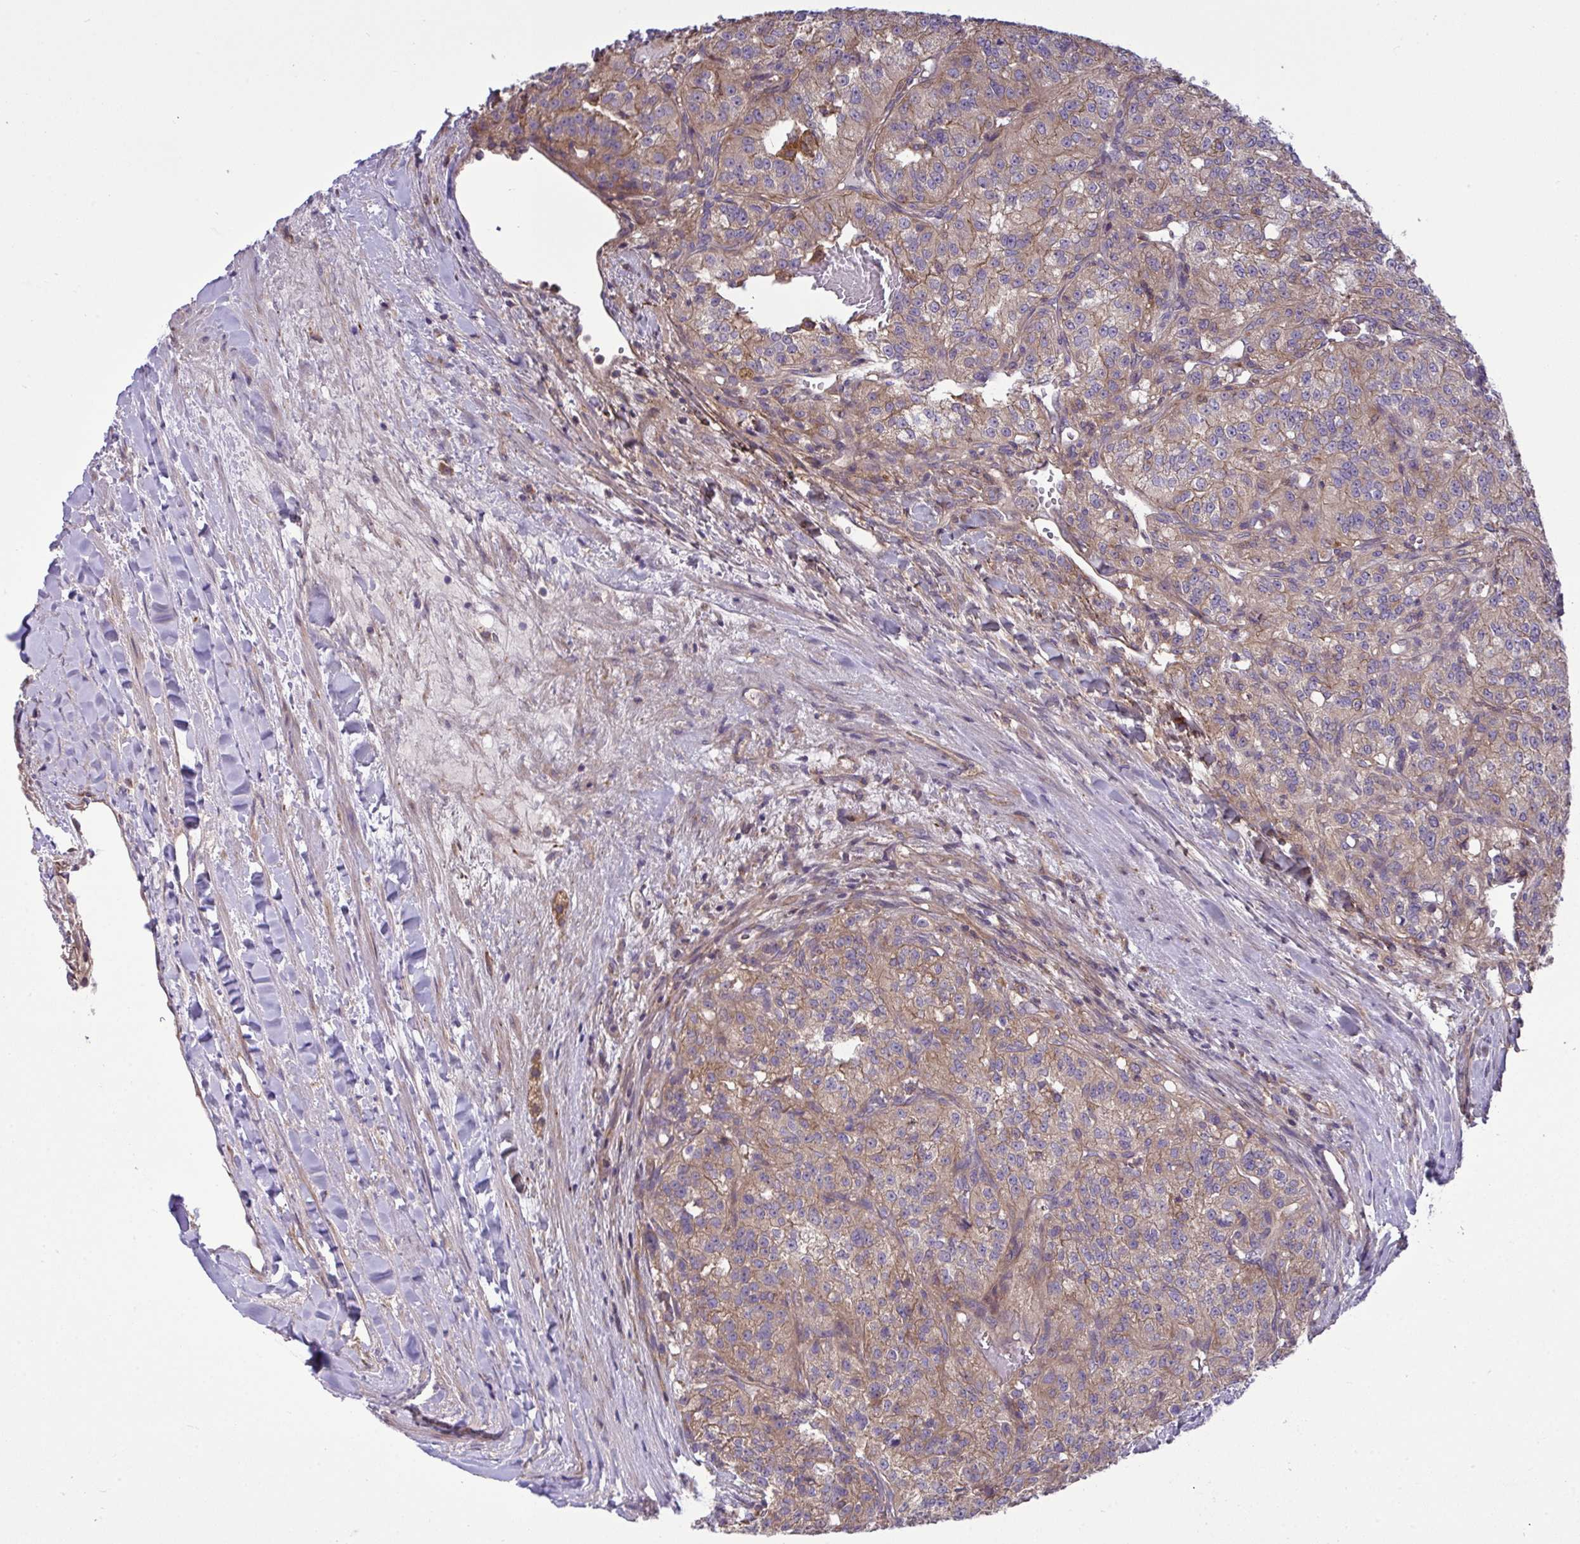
{"staining": {"intensity": "weak", "quantity": "25%-75%", "location": "cytoplasmic/membranous"}, "tissue": "renal cancer", "cell_type": "Tumor cells", "image_type": "cancer", "snomed": [{"axis": "morphology", "description": "Adenocarcinoma, NOS"}, {"axis": "topography", "description": "Kidney"}], "caption": "Immunohistochemistry (IHC) staining of renal cancer, which demonstrates low levels of weak cytoplasmic/membranous staining in about 25%-75% of tumor cells indicating weak cytoplasmic/membranous protein expression. The staining was performed using DAB (brown) for protein detection and nuclei were counterstained in hematoxylin (blue).", "gene": "GRB14", "patient": {"sex": "female", "age": 63}}